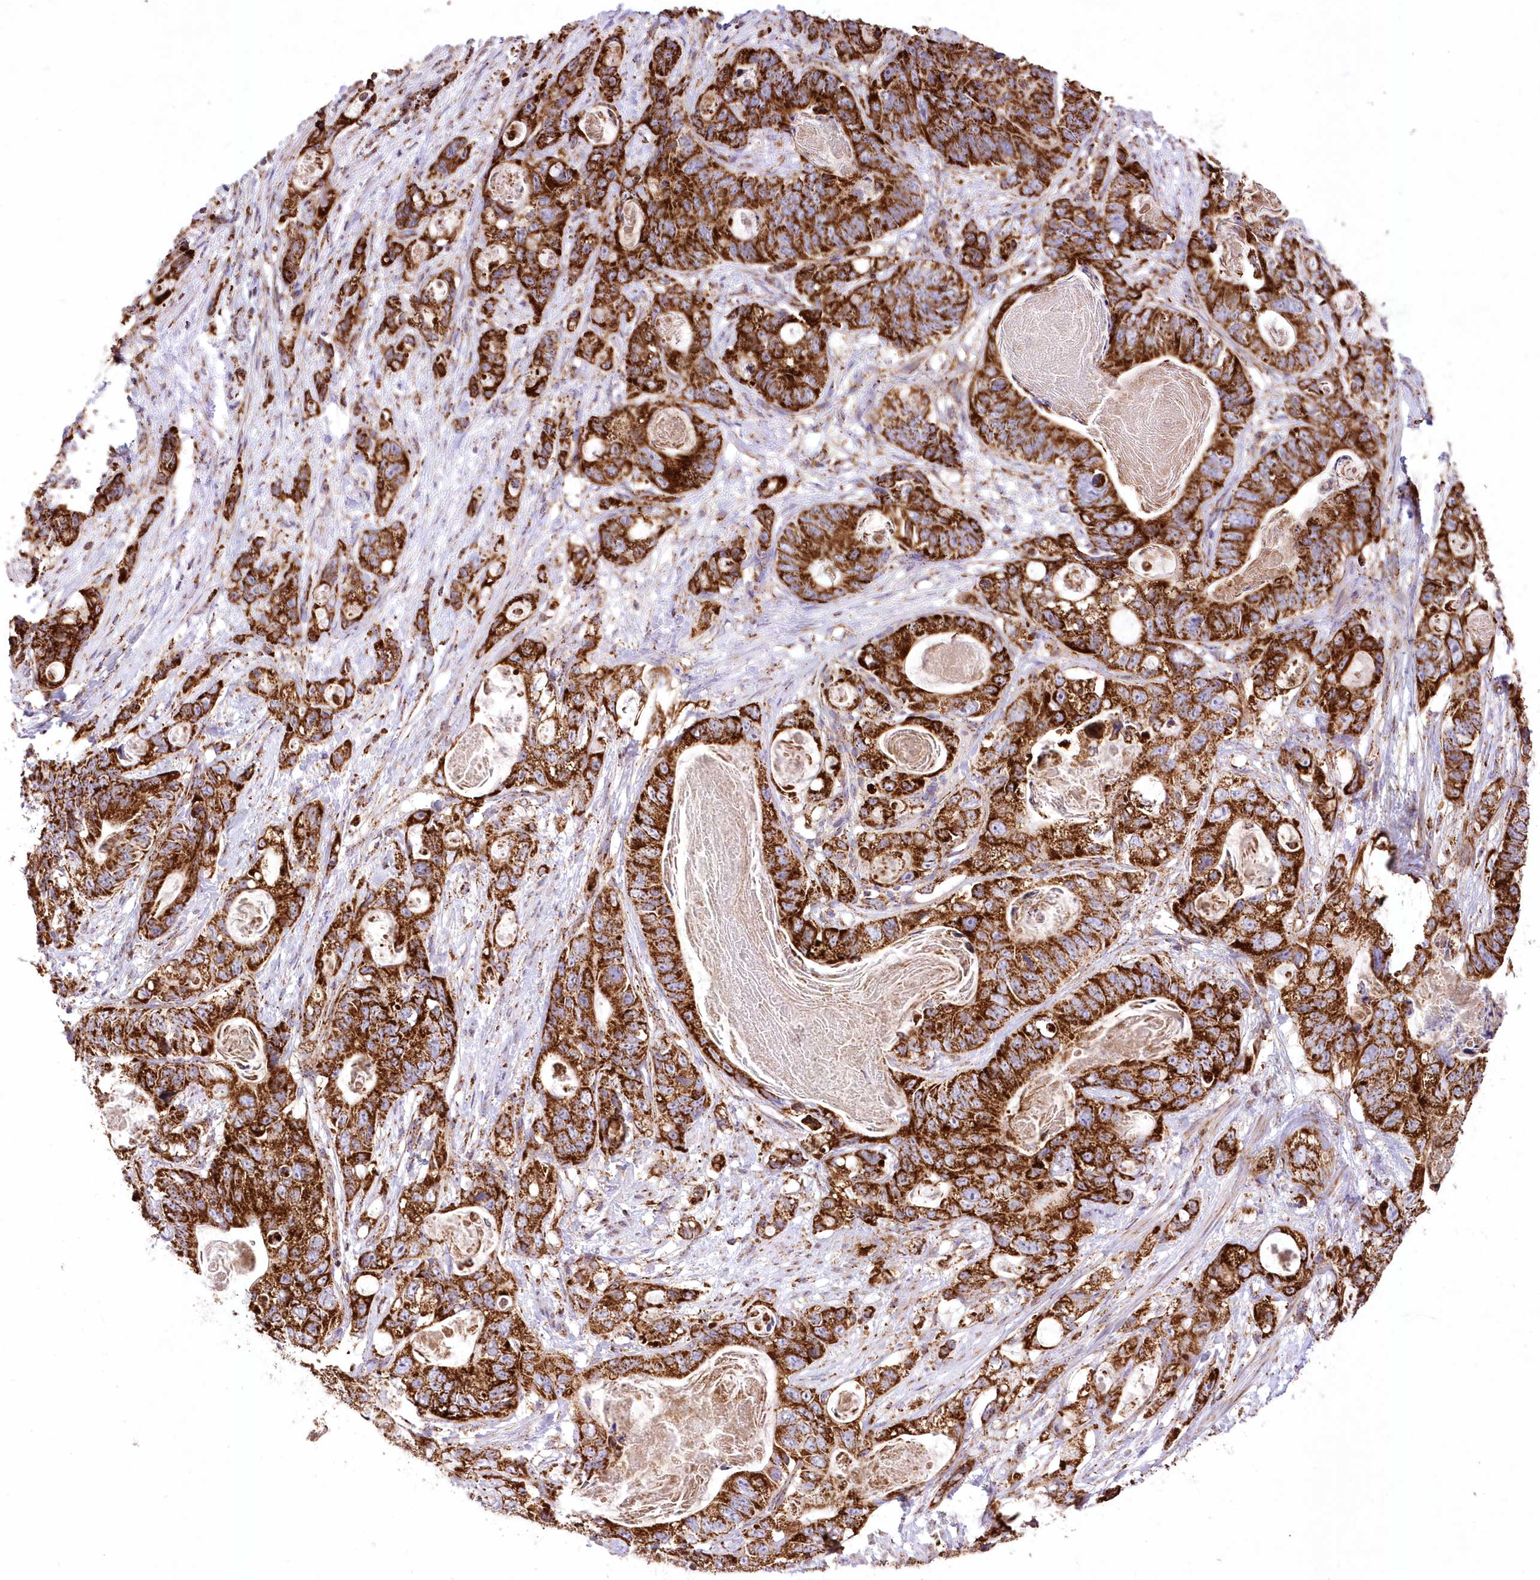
{"staining": {"intensity": "strong", "quantity": ">75%", "location": "cytoplasmic/membranous"}, "tissue": "stomach cancer", "cell_type": "Tumor cells", "image_type": "cancer", "snomed": [{"axis": "morphology", "description": "Normal tissue, NOS"}, {"axis": "morphology", "description": "Adenocarcinoma, NOS"}, {"axis": "topography", "description": "Stomach"}], "caption": "Immunohistochemistry histopathology image of adenocarcinoma (stomach) stained for a protein (brown), which reveals high levels of strong cytoplasmic/membranous staining in approximately >75% of tumor cells.", "gene": "ASNSD1", "patient": {"sex": "female", "age": 89}}